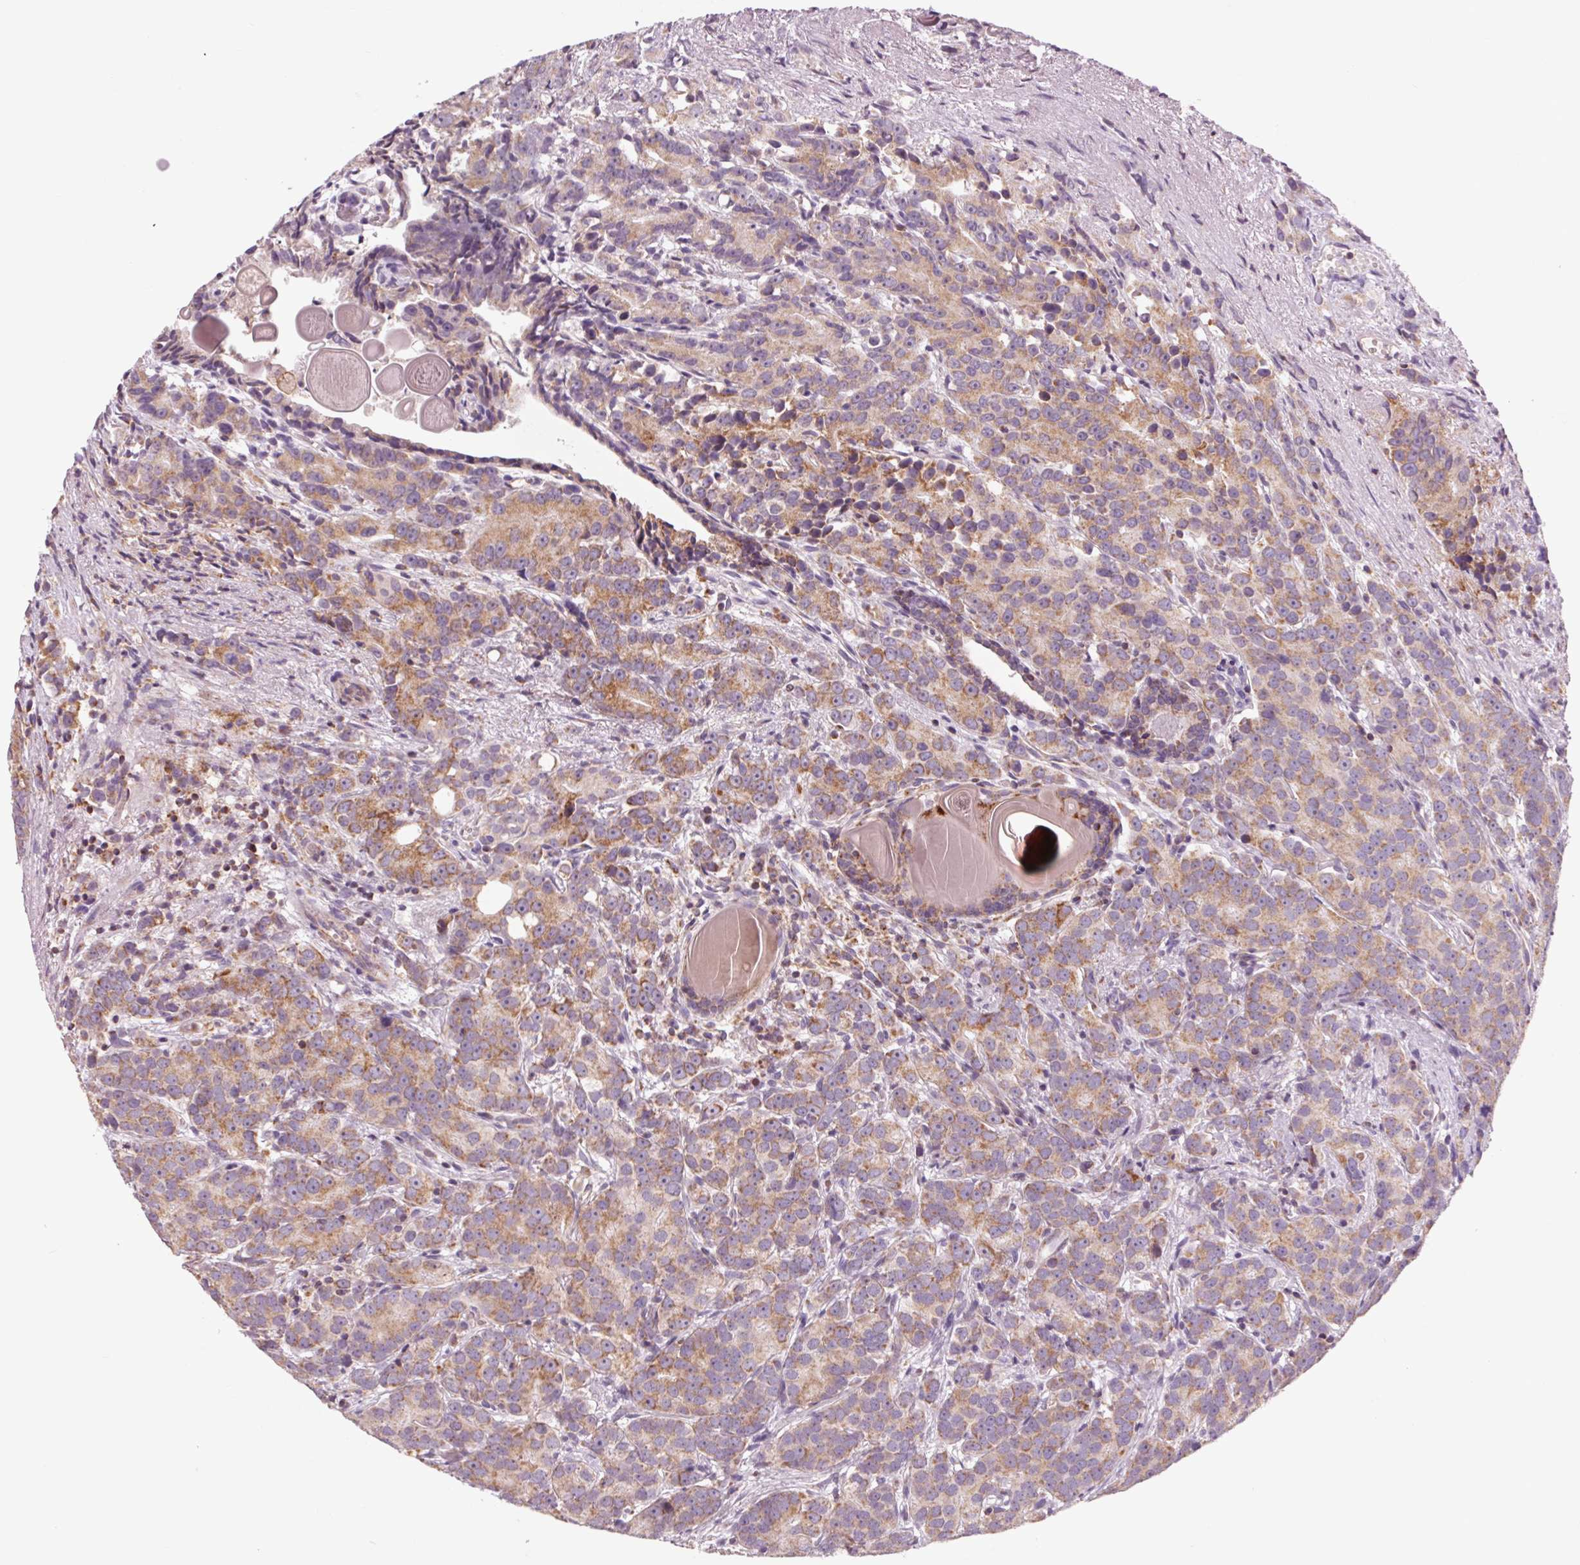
{"staining": {"intensity": "moderate", "quantity": ">75%", "location": "cytoplasmic/membranous"}, "tissue": "prostate cancer", "cell_type": "Tumor cells", "image_type": "cancer", "snomed": [{"axis": "morphology", "description": "Adenocarcinoma, High grade"}, {"axis": "topography", "description": "Prostate"}], "caption": "Prostate cancer stained for a protein demonstrates moderate cytoplasmic/membranous positivity in tumor cells.", "gene": "COX6A1", "patient": {"sex": "male", "age": 90}}